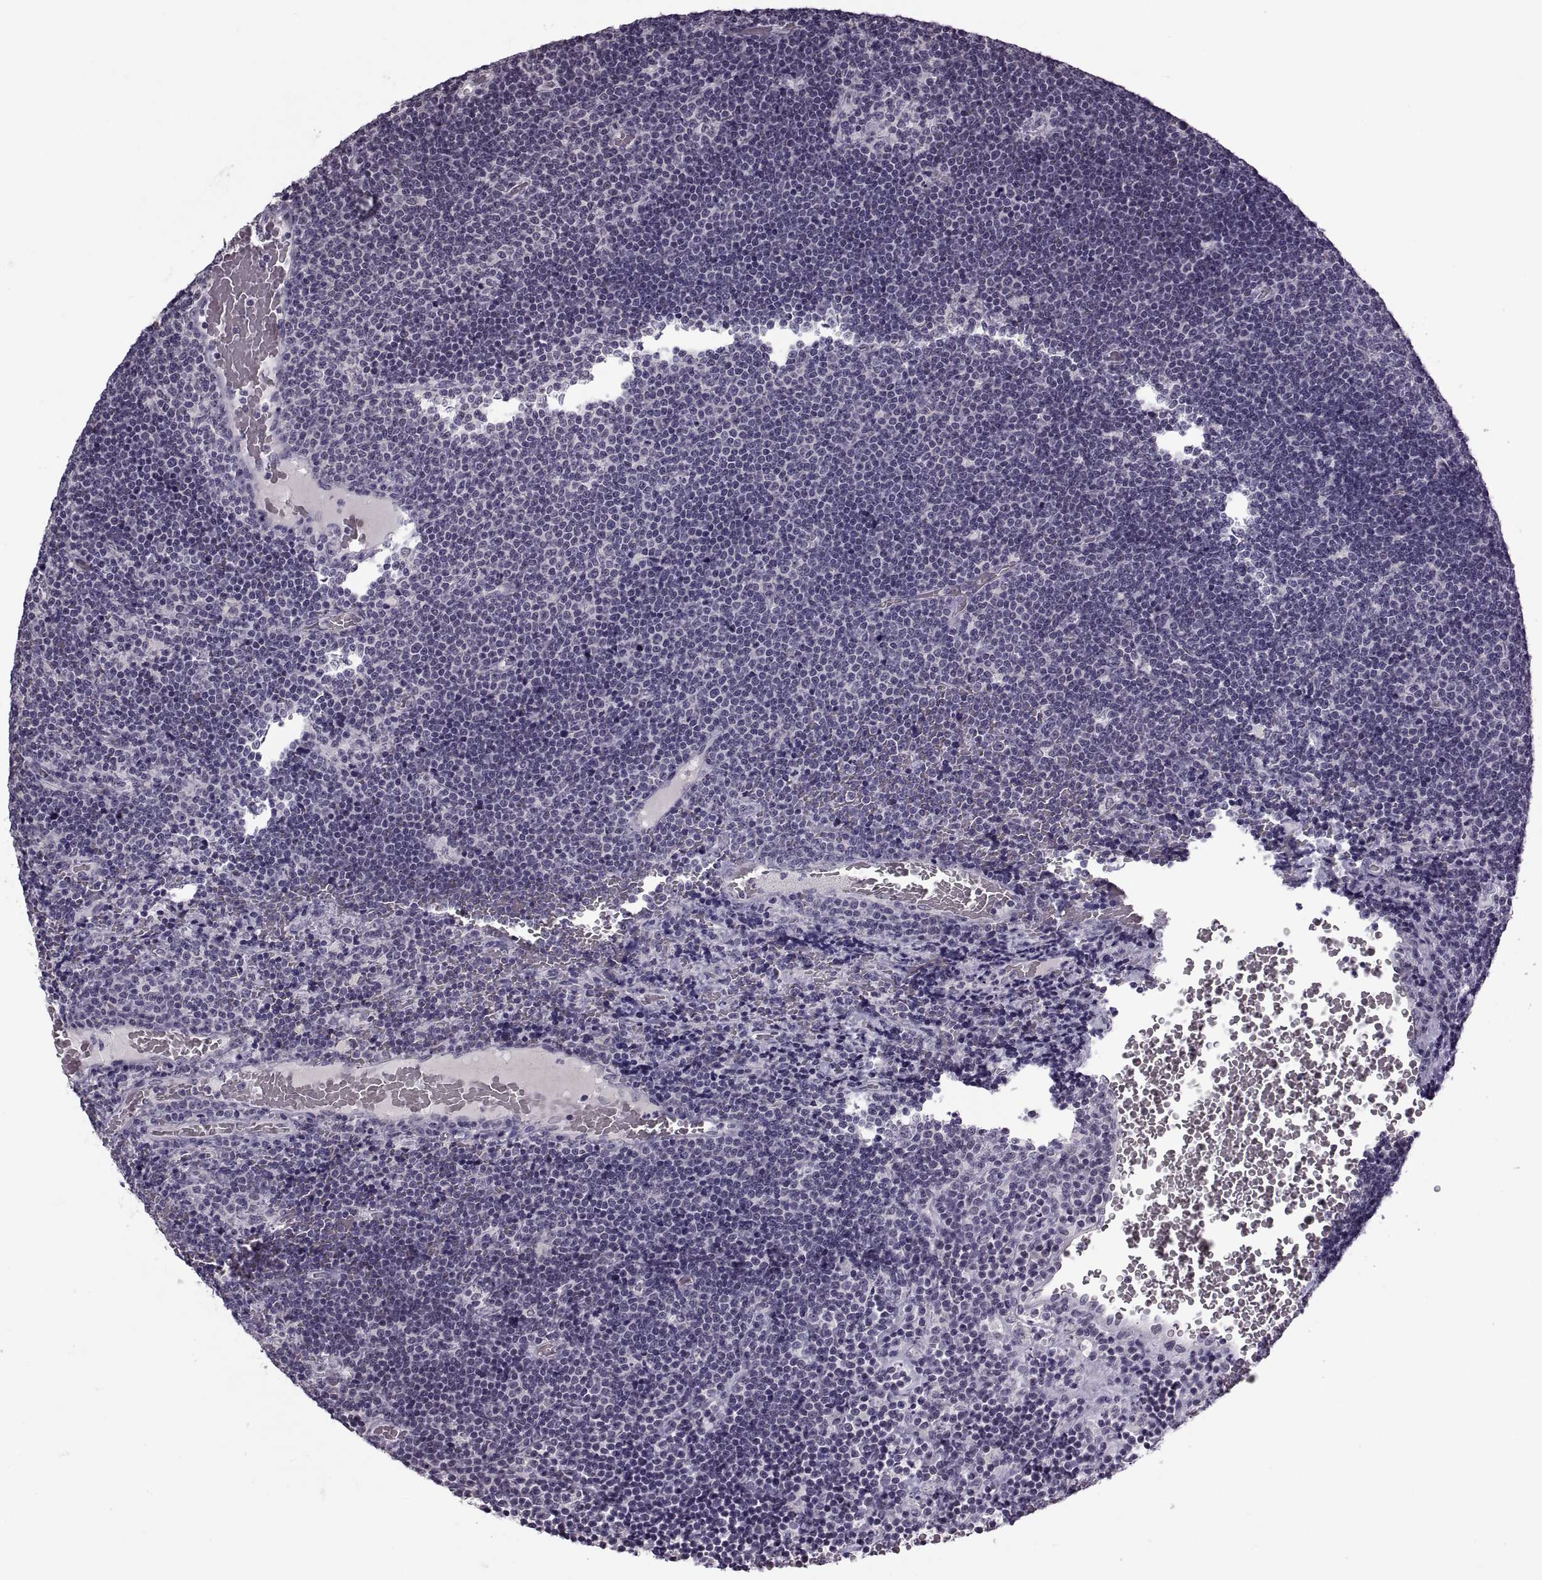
{"staining": {"intensity": "negative", "quantity": "none", "location": "none"}, "tissue": "lymphoma", "cell_type": "Tumor cells", "image_type": "cancer", "snomed": [{"axis": "morphology", "description": "Malignant lymphoma, non-Hodgkin's type, Low grade"}, {"axis": "topography", "description": "Brain"}], "caption": "A high-resolution micrograph shows immunohistochemistry (IHC) staining of malignant lymphoma, non-Hodgkin's type (low-grade), which shows no significant staining in tumor cells.", "gene": "PAGE5", "patient": {"sex": "female", "age": 66}}